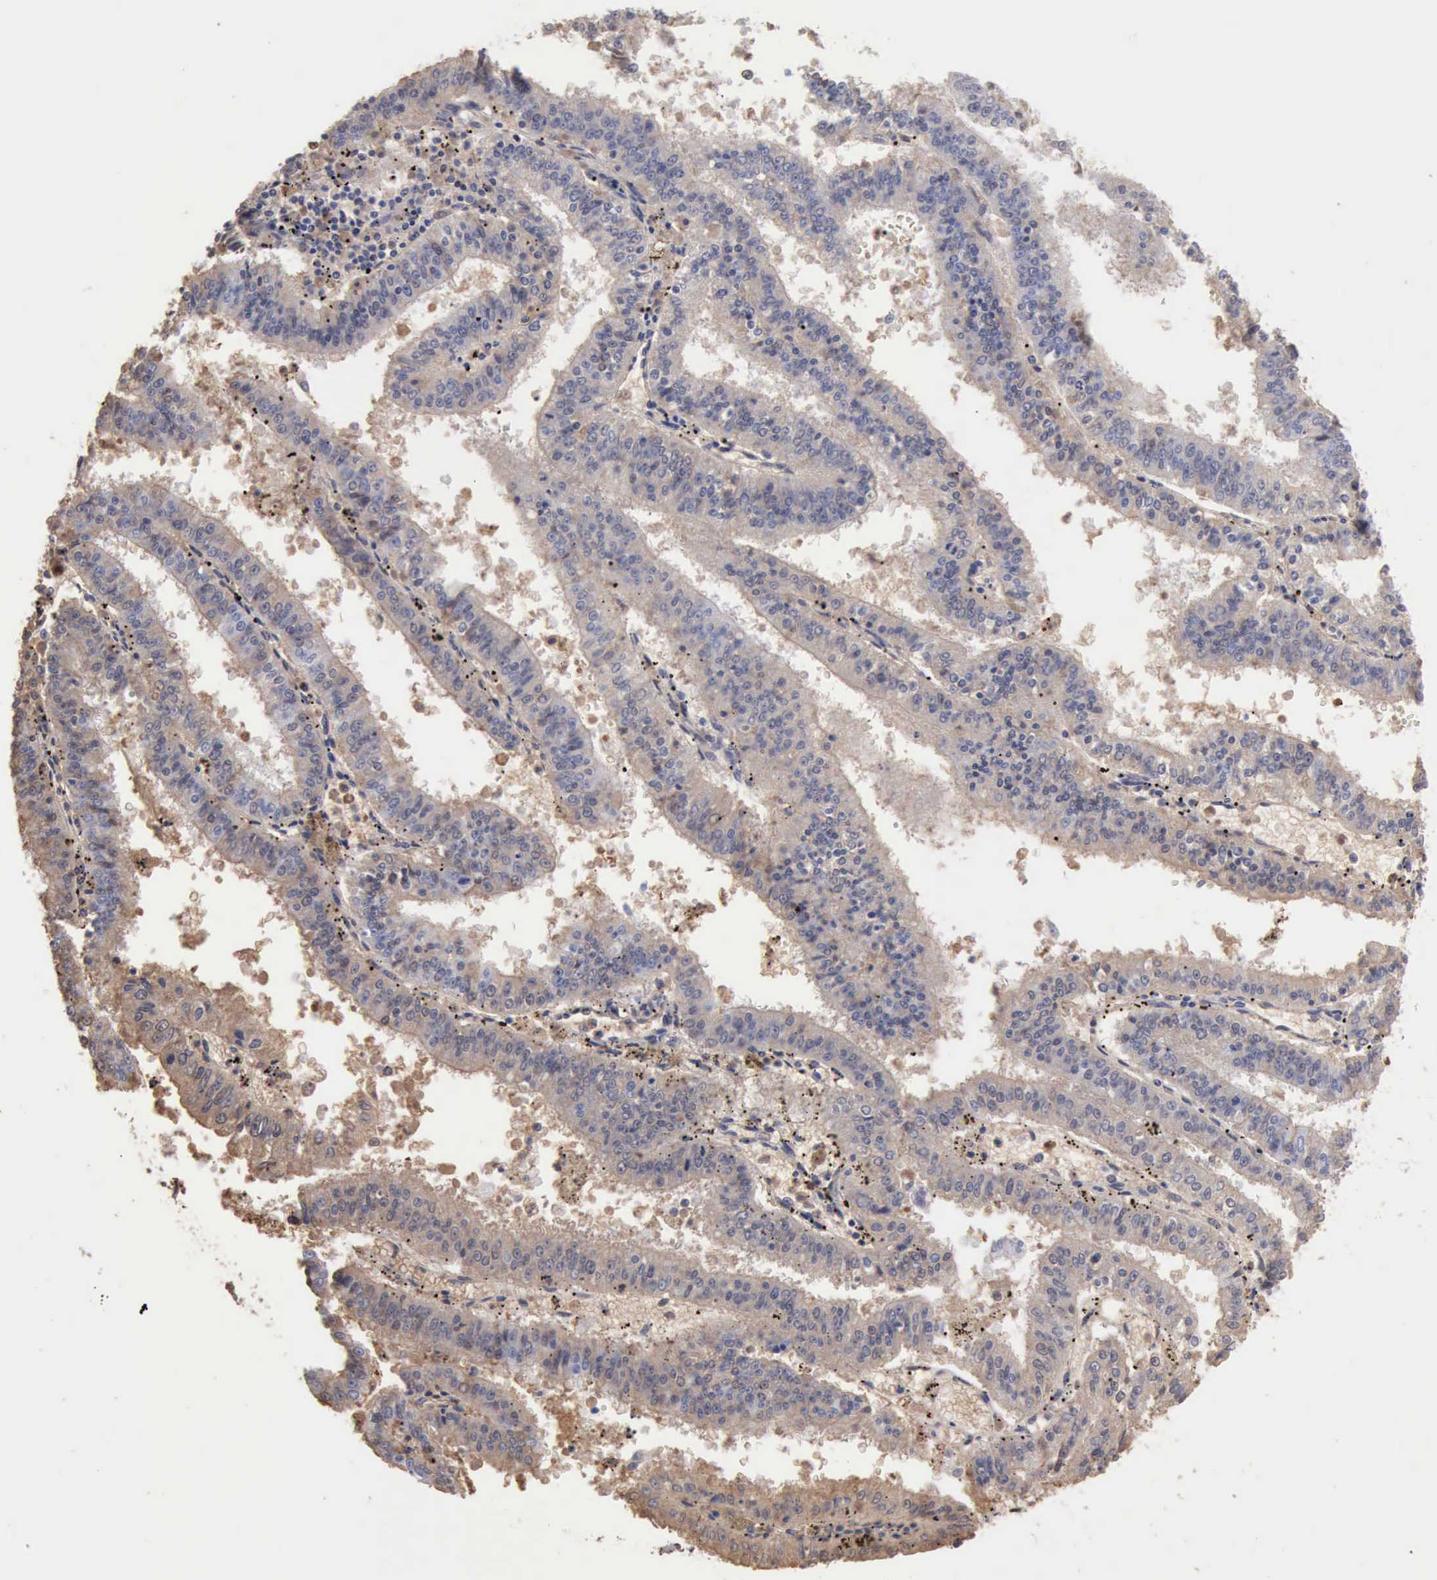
{"staining": {"intensity": "weak", "quantity": "<25%", "location": "cytoplasmic/membranous,nuclear"}, "tissue": "endometrial cancer", "cell_type": "Tumor cells", "image_type": "cancer", "snomed": [{"axis": "morphology", "description": "Adenocarcinoma, NOS"}, {"axis": "topography", "description": "Endometrium"}], "caption": "Human endometrial adenocarcinoma stained for a protein using immunohistochemistry (IHC) demonstrates no staining in tumor cells.", "gene": "SERPINA1", "patient": {"sex": "female", "age": 66}}